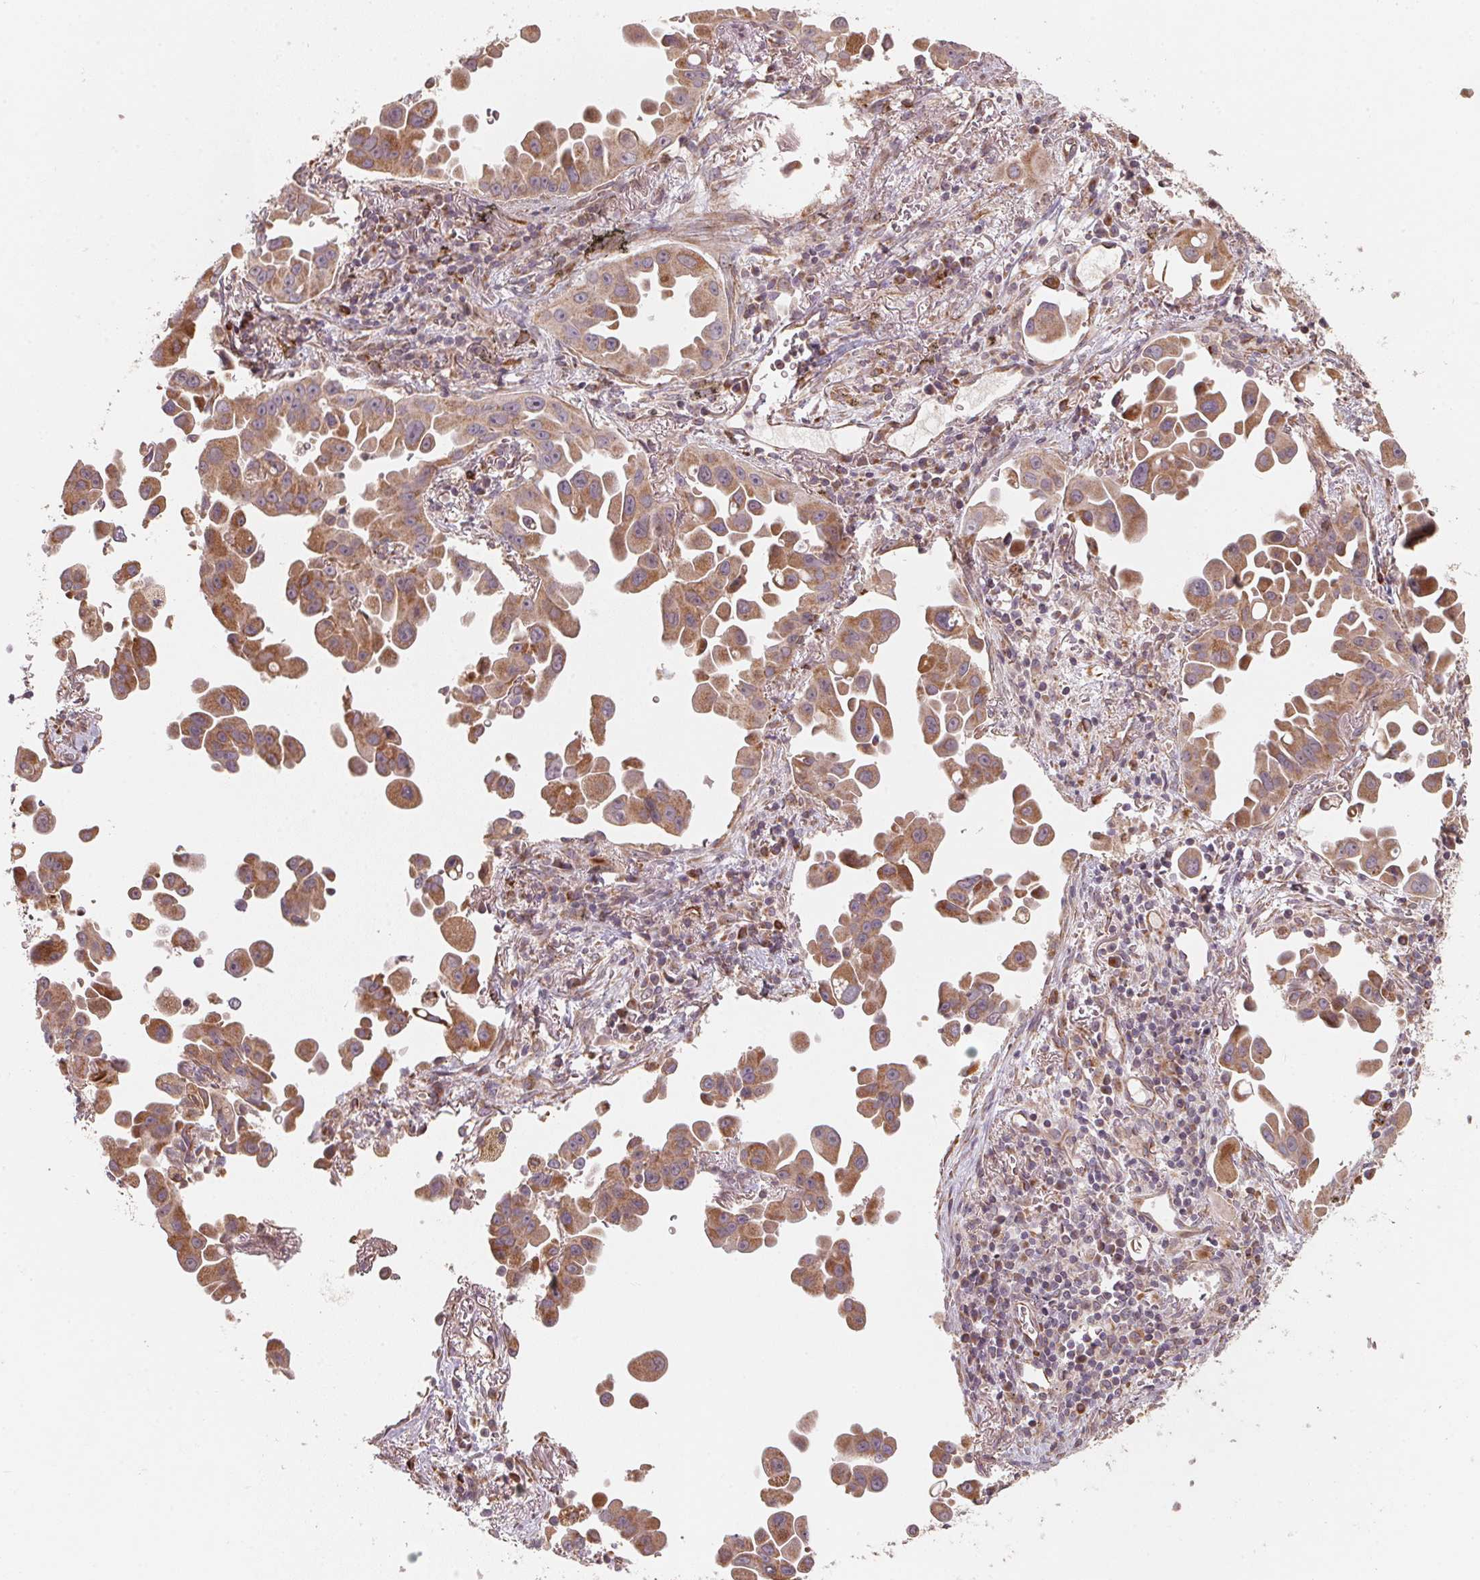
{"staining": {"intensity": "moderate", "quantity": ">75%", "location": "cytoplasmic/membranous"}, "tissue": "lung cancer", "cell_type": "Tumor cells", "image_type": "cancer", "snomed": [{"axis": "morphology", "description": "Adenocarcinoma, NOS"}, {"axis": "topography", "description": "Lung"}], "caption": "This is an image of immunohistochemistry (IHC) staining of lung cancer, which shows moderate expression in the cytoplasmic/membranous of tumor cells.", "gene": "TSPAN12", "patient": {"sex": "male", "age": 68}}